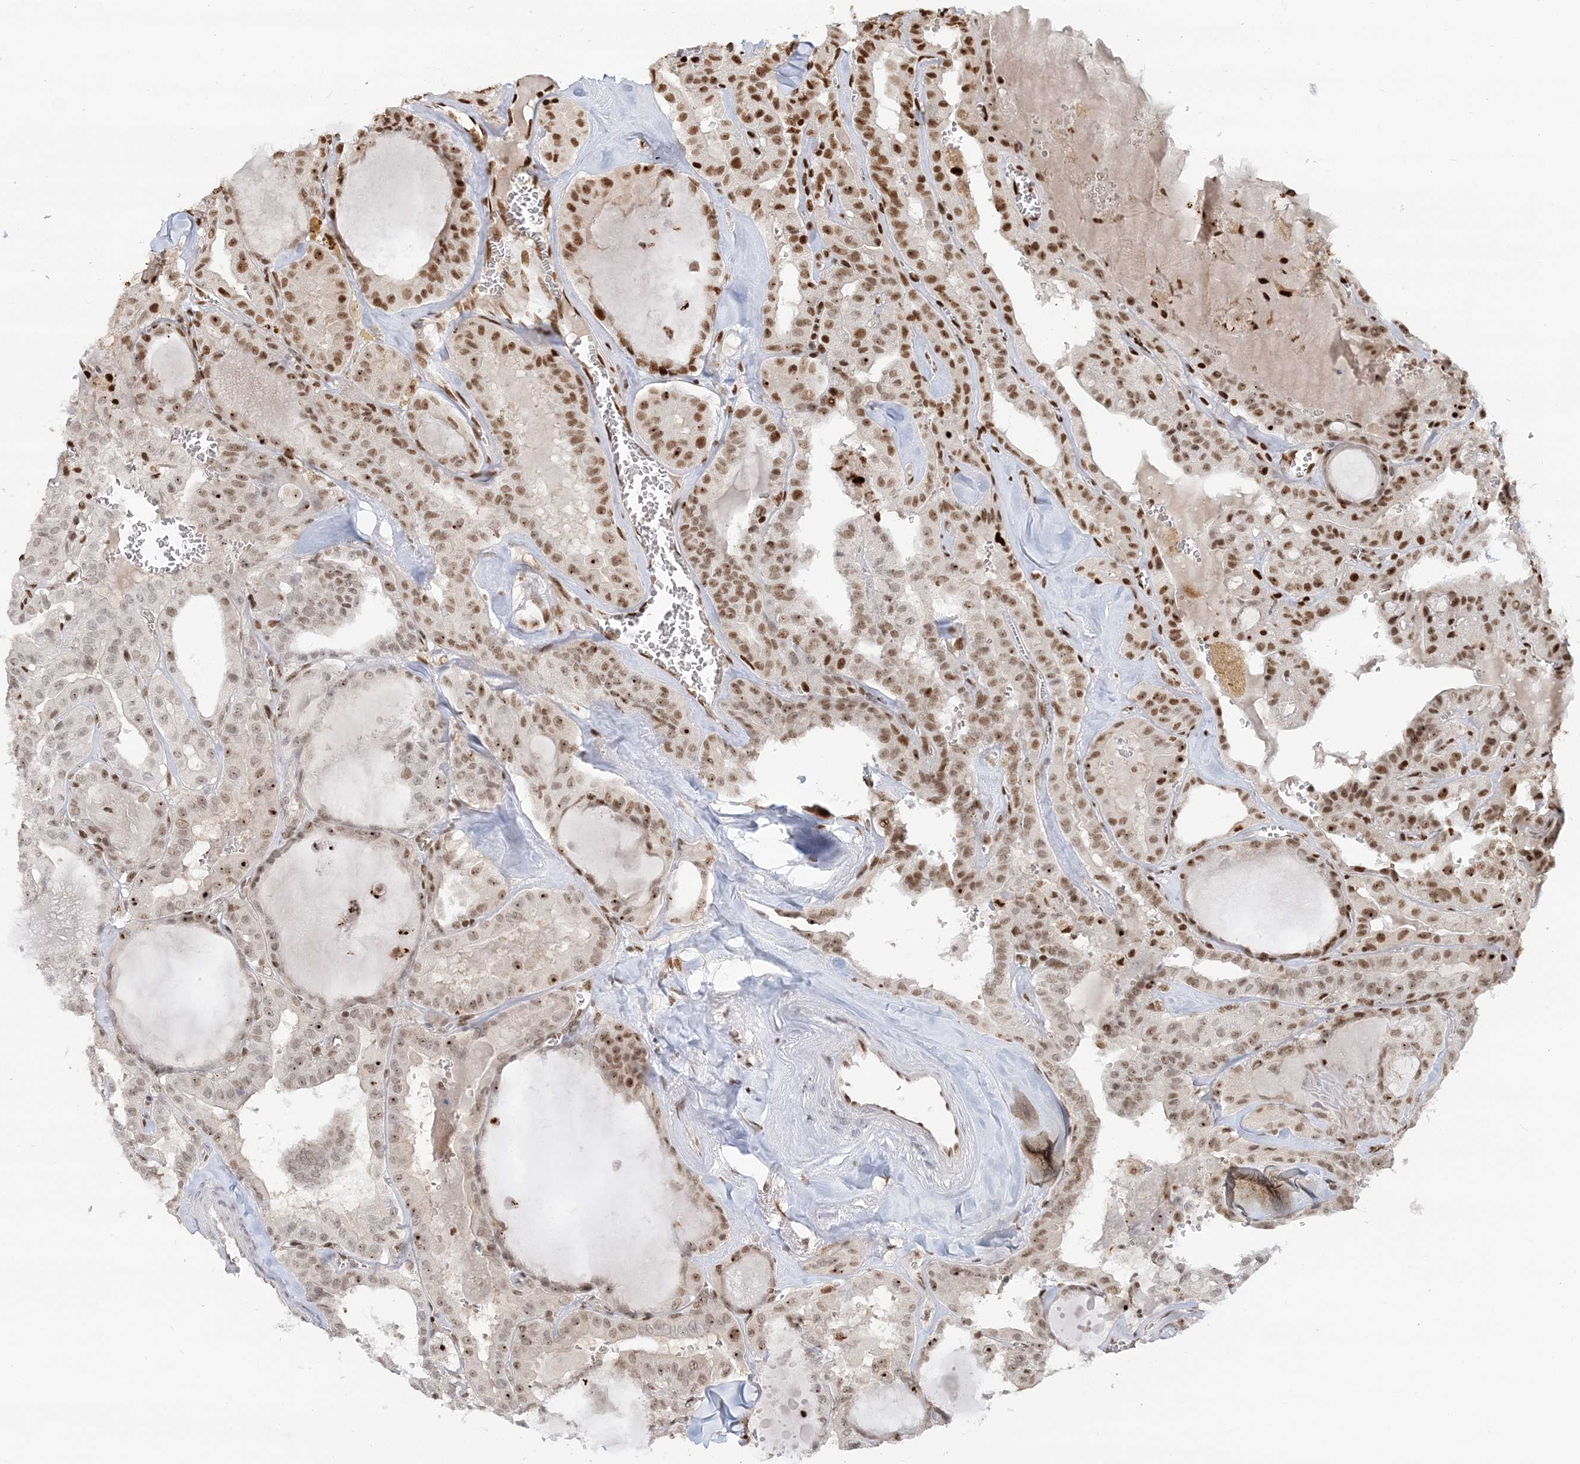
{"staining": {"intensity": "strong", "quantity": "25%-75%", "location": "nuclear"}, "tissue": "thyroid cancer", "cell_type": "Tumor cells", "image_type": "cancer", "snomed": [{"axis": "morphology", "description": "Papillary adenocarcinoma, NOS"}, {"axis": "topography", "description": "Thyroid gland"}], "caption": "Human thyroid cancer (papillary adenocarcinoma) stained for a protein (brown) displays strong nuclear positive expression in about 25%-75% of tumor cells.", "gene": "SUMO2", "patient": {"sex": "male", "age": 52}}